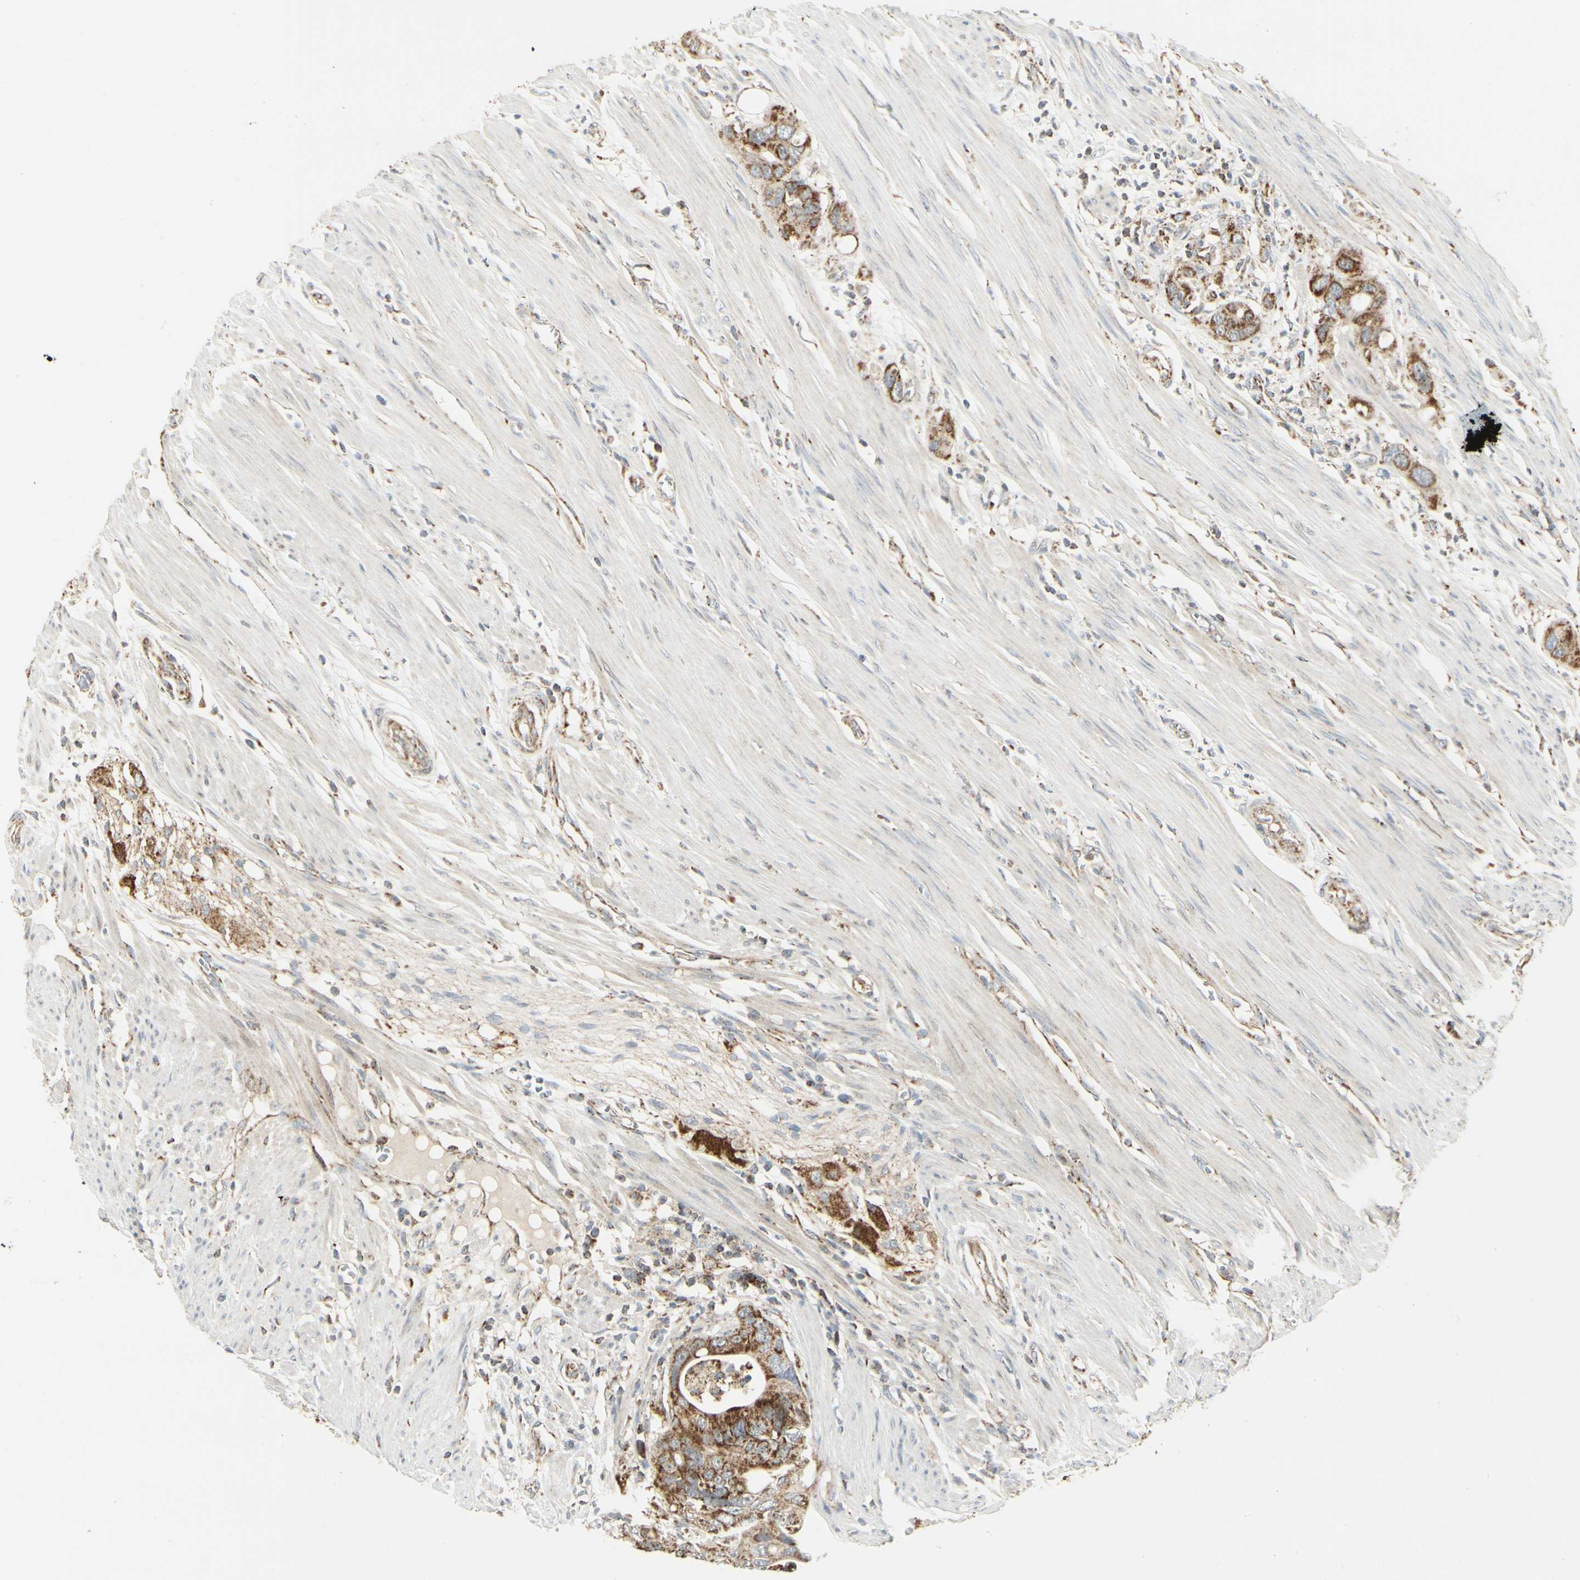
{"staining": {"intensity": "strong", "quantity": ">75%", "location": "cytoplasmic/membranous"}, "tissue": "colorectal cancer", "cell_type": "Tumor cells", "image_type": "cancer", "snomed": [{"axis": "morphology", "description": "Adenocarcinoma, NOS"}, {"axis": "topography", "description": "Colon"}], "caption": "Immunohistochemical staining of colorectal cancer (adenocarcinoma) reveals high levels of strong cytoplasmic/membranous expression in approximately >75% of tumor cells.", "gene": "ANKS6", "patient": {"sex": "female", "age": 57}}